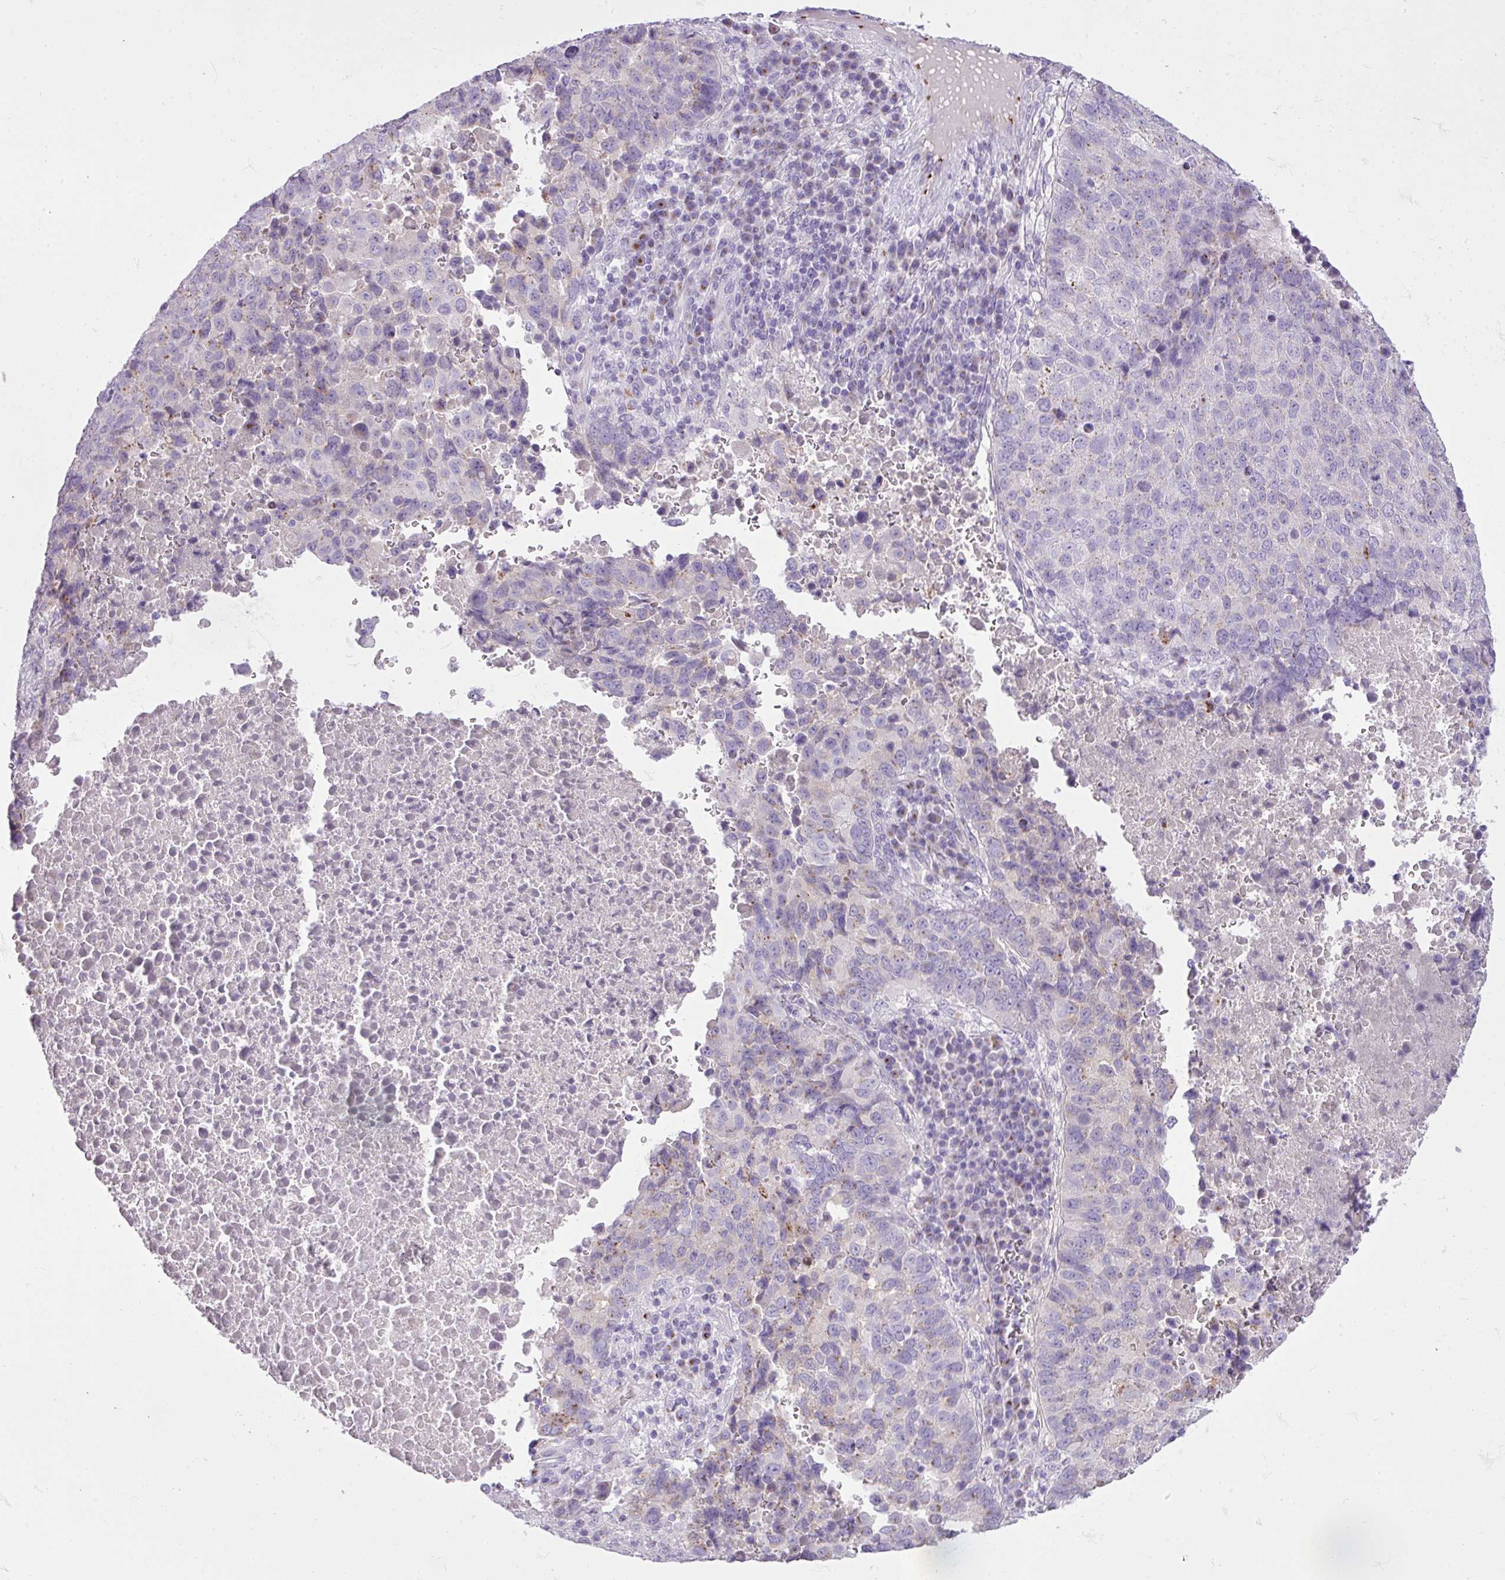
{"staining": {"intensity": "negative", "quantity": "none", "location": "none"}, "tissue": "lung cancer", "cell_type": "Tumor cells", "image_type": "cancer", "snomed": [{"axis": "morphology", "description": "Squamous cell carcinoma, NOS"}, {"axis": "topography", "description": "Lung"}], "caption": "Squamous cell carcinoma (lung) was stained to show a protein in brown. There is no significant staining in tumor cells.", "gene": "FAM43A", "patient": {"sex": "male", "age": 73}}